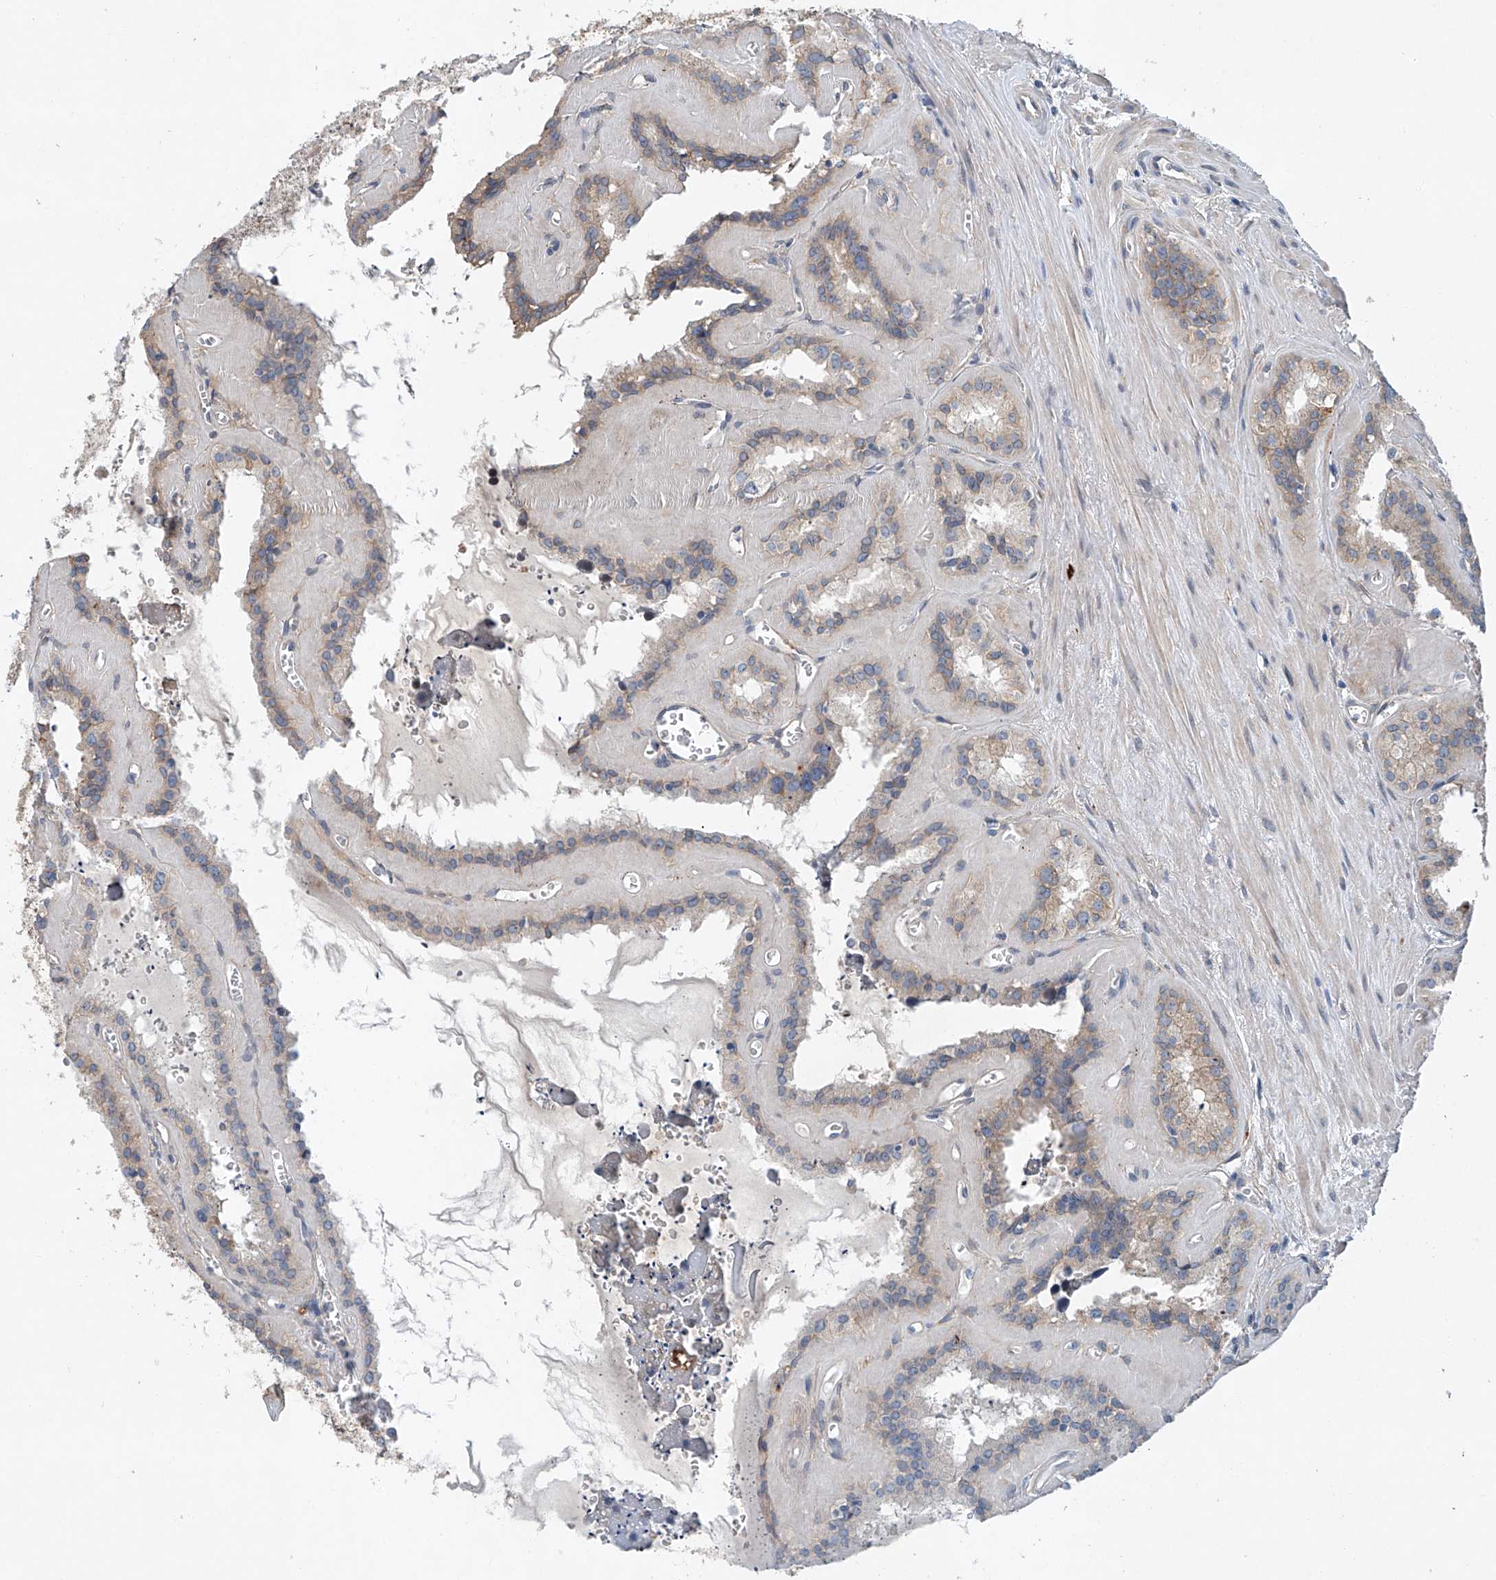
{"staining": {"intensity": "moderate", "quantity": "25%-75%", "location": "cytoplasmic/membranous"}, "tissue": "seminal vesicle", "cell_type": "Glandular cells", "image_type": "normal", "snomed": [{"axis": "morphology", "description": "Normal tissue, NOS"}, {"axis": "topography", "description": "Prostate"}, {"axis": "topography", "description": "Seminal veicle"}], "caption": "This photomicrograph displays immunohistochemistry staining of unremarkable human seminal vesicle, with medium moderate cytoplasmic/membranous expression in about 25%-75% of glandular cells.", "gene": "CEP85L", "patient": {"sex": "male", "age": 59}}